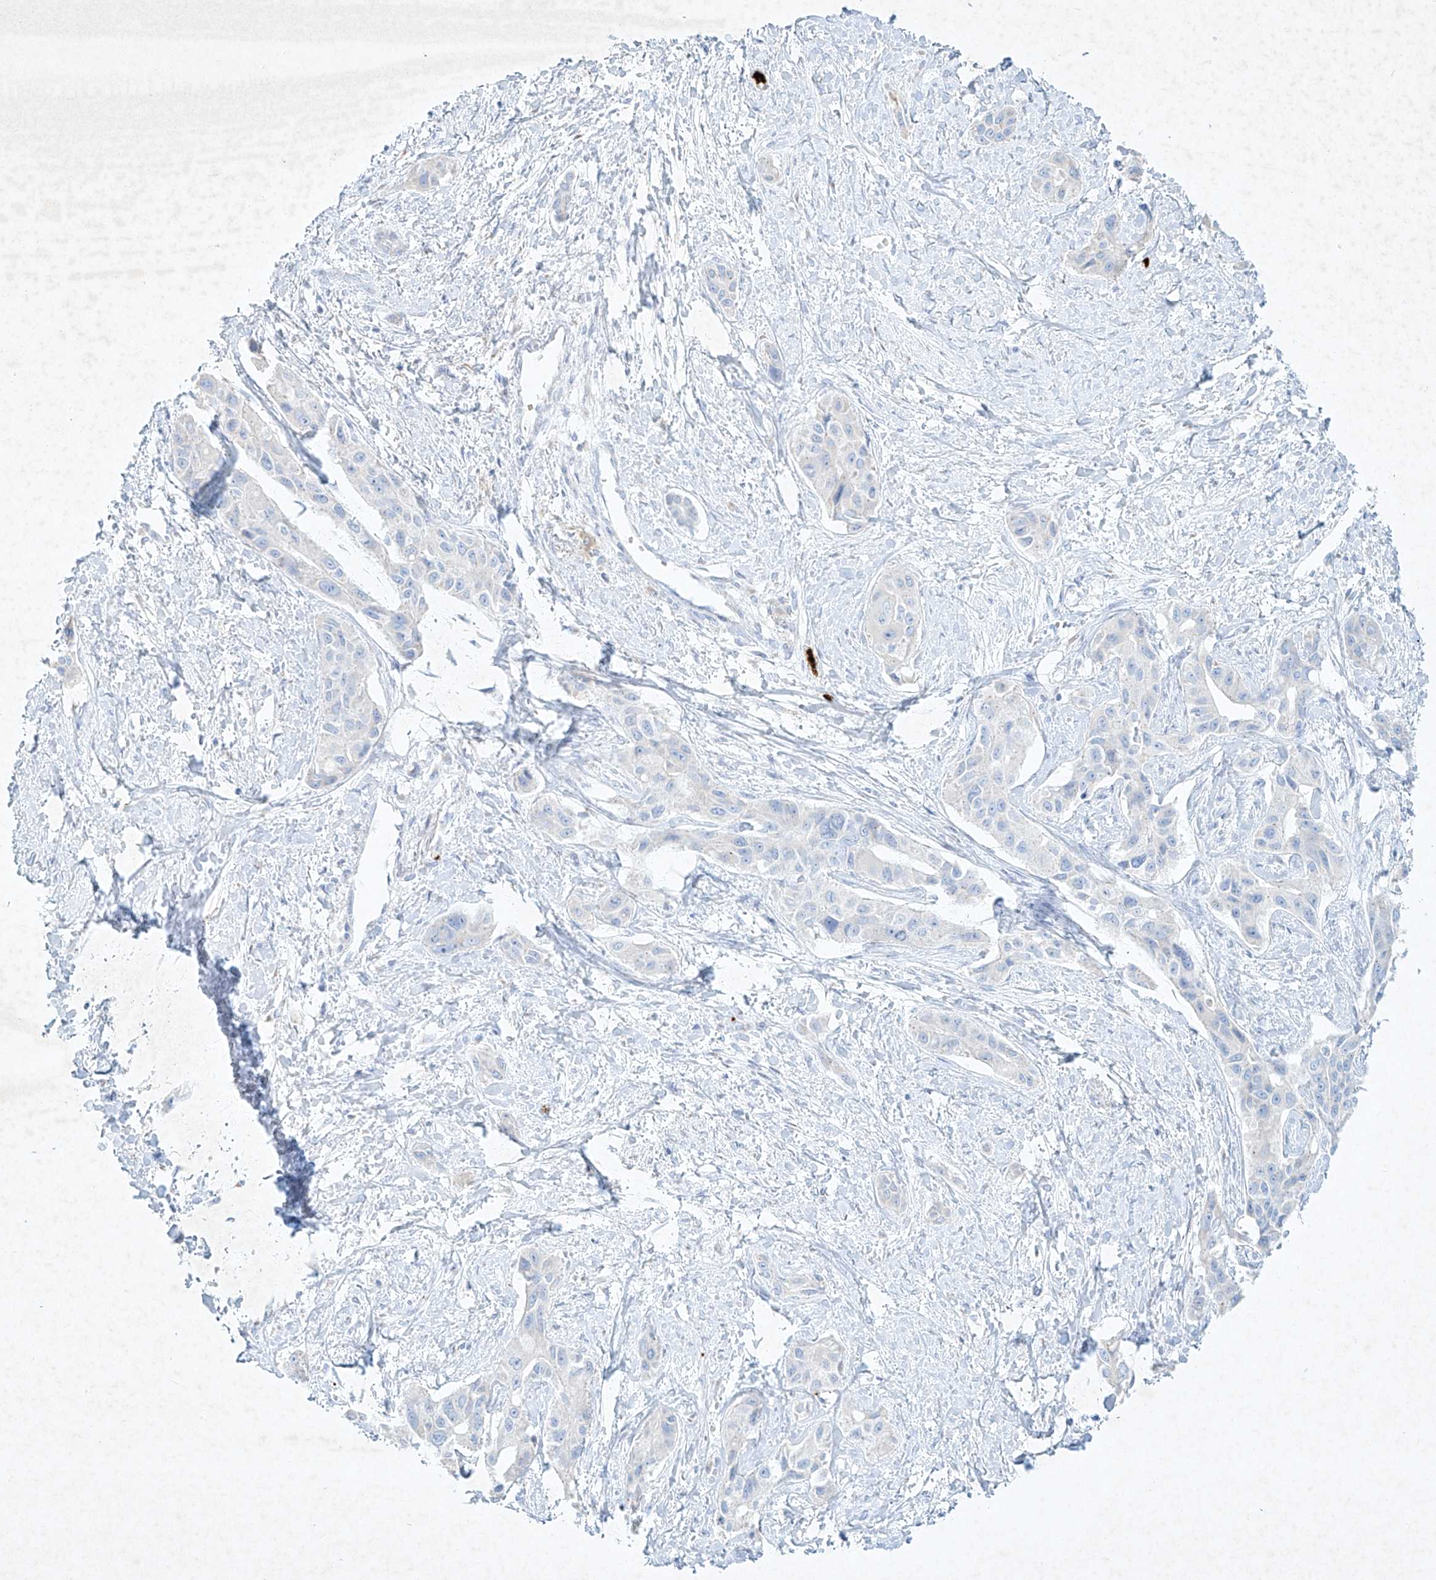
{"staining": {"intensity": "negative", "quantity": "none", "location": "none"}, "tissue": "liver cancer", "cell_type": "Tumor cells", "image_type": "cancer", "snomed": [{"axis": "morphology", "description": "Cholangiocarcinoma"}, {"axis": "topography", "description": "Liver"}], "caption": "There is no significant expression in tumor cells of liver cholangiocarcinoma.", "gene": "PLEK", "patient": {"sex": "male", "age": 59}}